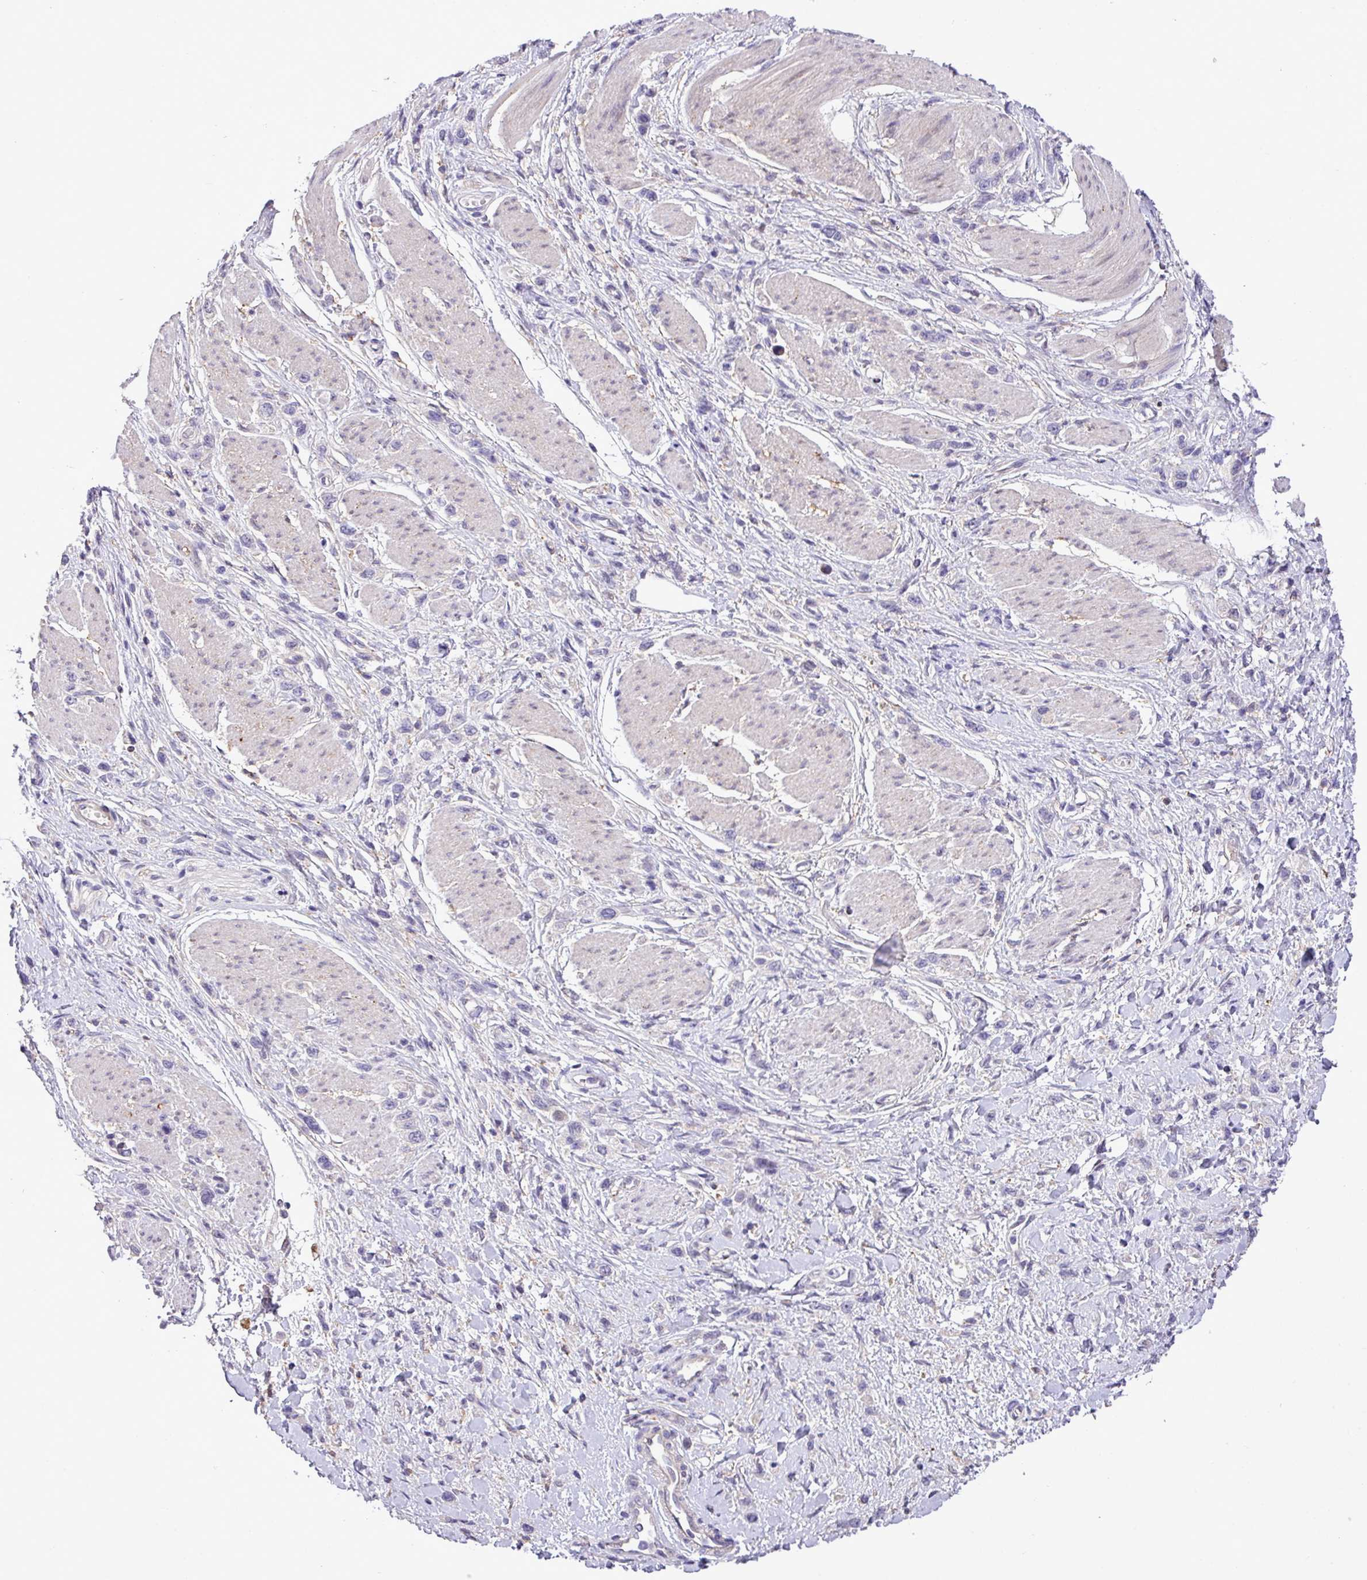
{"staining": {"intensity": "negative", "quantity": "none", "location": "none"}, "tissue": "stomach cancer", "cell_type": "Tumor cells", "image_type": "cancer", "snomed": [{"axis": "morphology", "description": "Adenocarcinoma, NOS"}, {"axis": "topography", "description": "Stomach"}], "caption": "Immunohistochemistry (IHC) image of stomach cancer (adenocarcinoma) stained for a protein (brown), which reveals no expression in tumor cells. The staining is performed using DAB brown chromogen with nuclei counter-stained in using hematoxylin.", "gene": "RPP25L", "patient": {"sex": "female", "age": 65}}